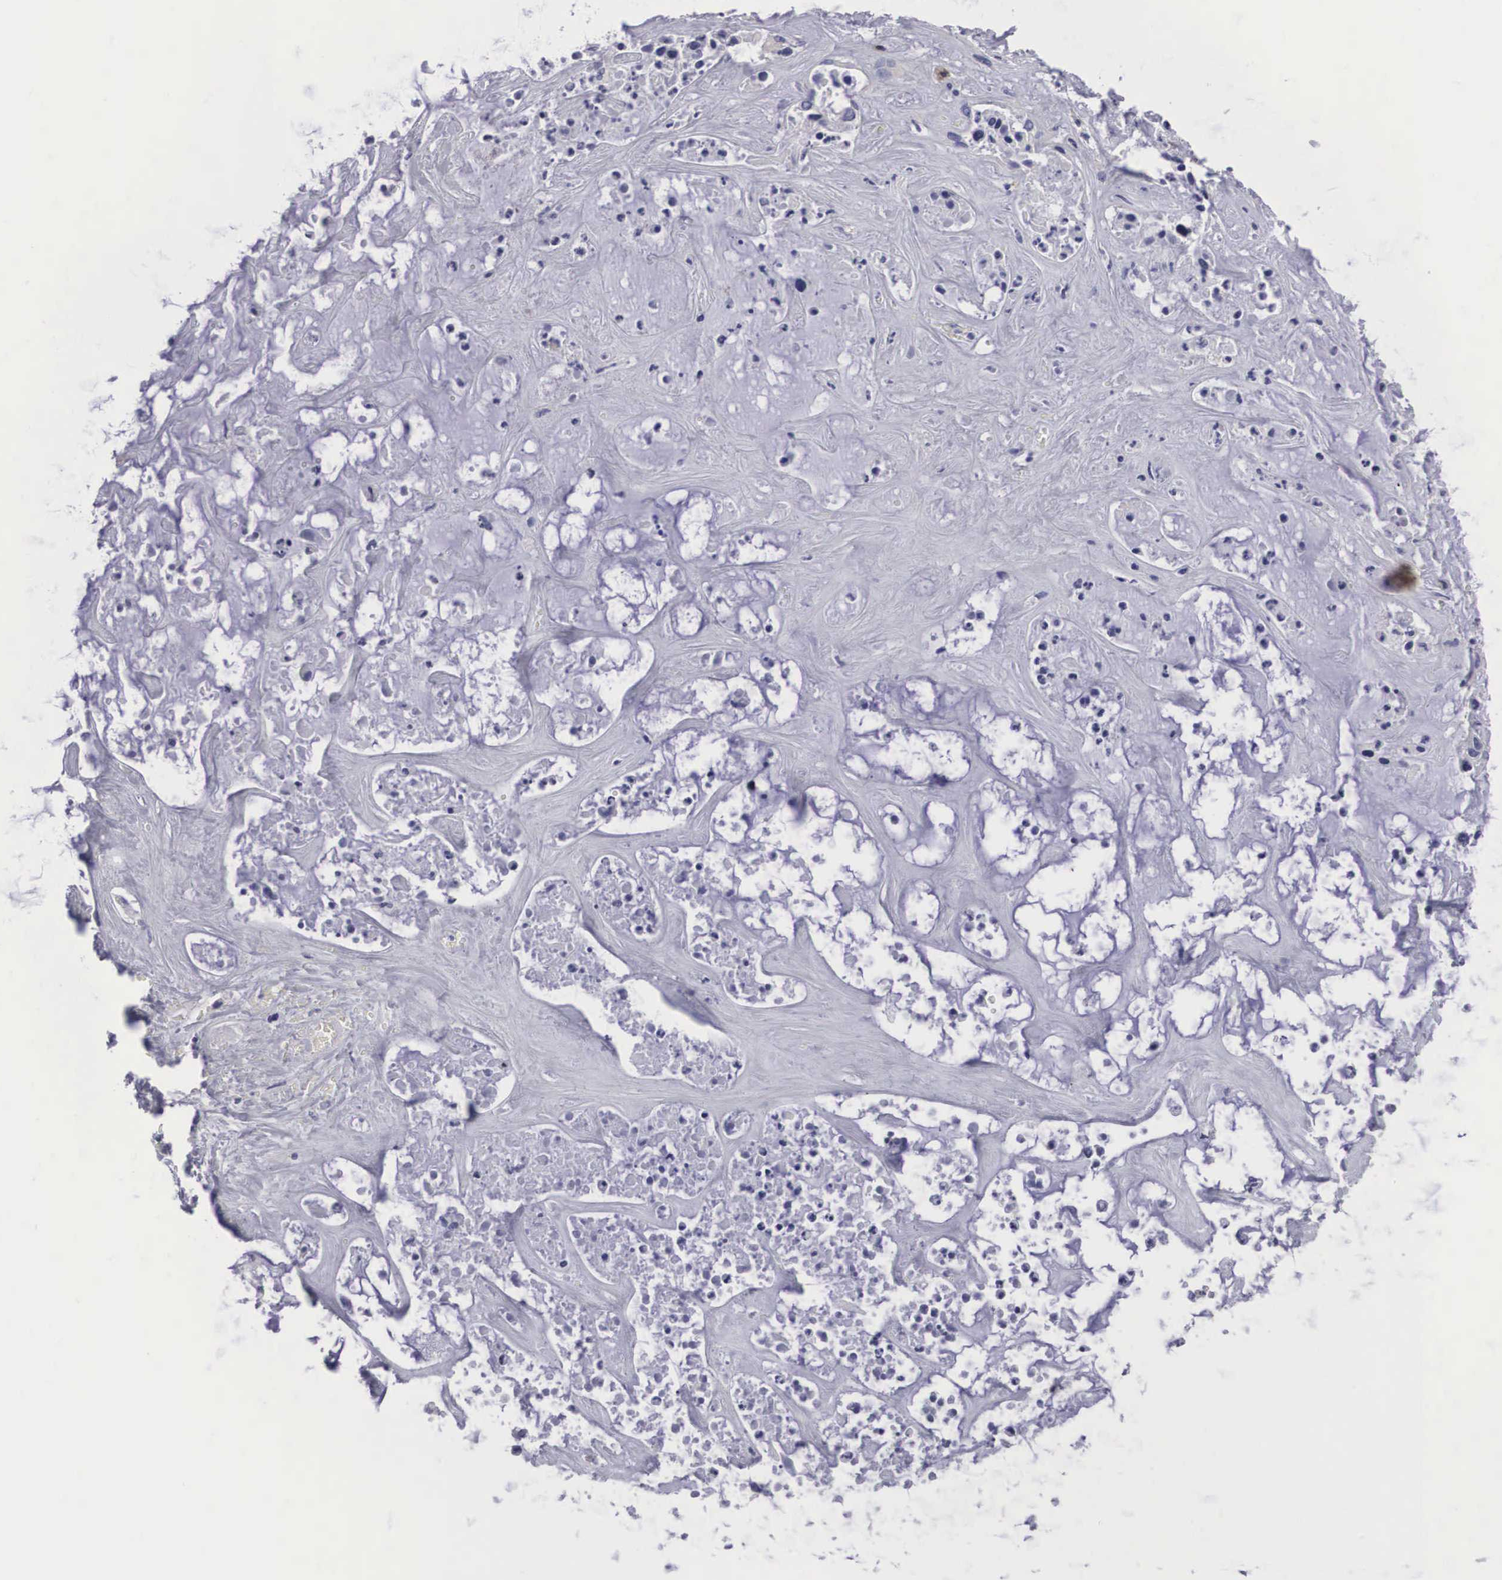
{"staining": {"intensity": "negative", "quantity": "none", "location": "none"}, "tissue": "liver cancer", "cell_type": "Tumor cells", "image_type": "cancer", "snomed": [{"axis": "morphology", "description": "Cholangiocarcinoma"}, {"axis": "topography", "description": "Liver"}], "caption": "The photomicrograph reveals no significant positivity in tumor cells of liver cancer (cholangiocarcinoma). The staining is performed using DAB (3,3'-diaminobenzidine) brown chromogen with nuclei counter-stained in using hematoxylin.", "gene": "ARMCX3", "patient": {"sex": "female", "age": 65}}